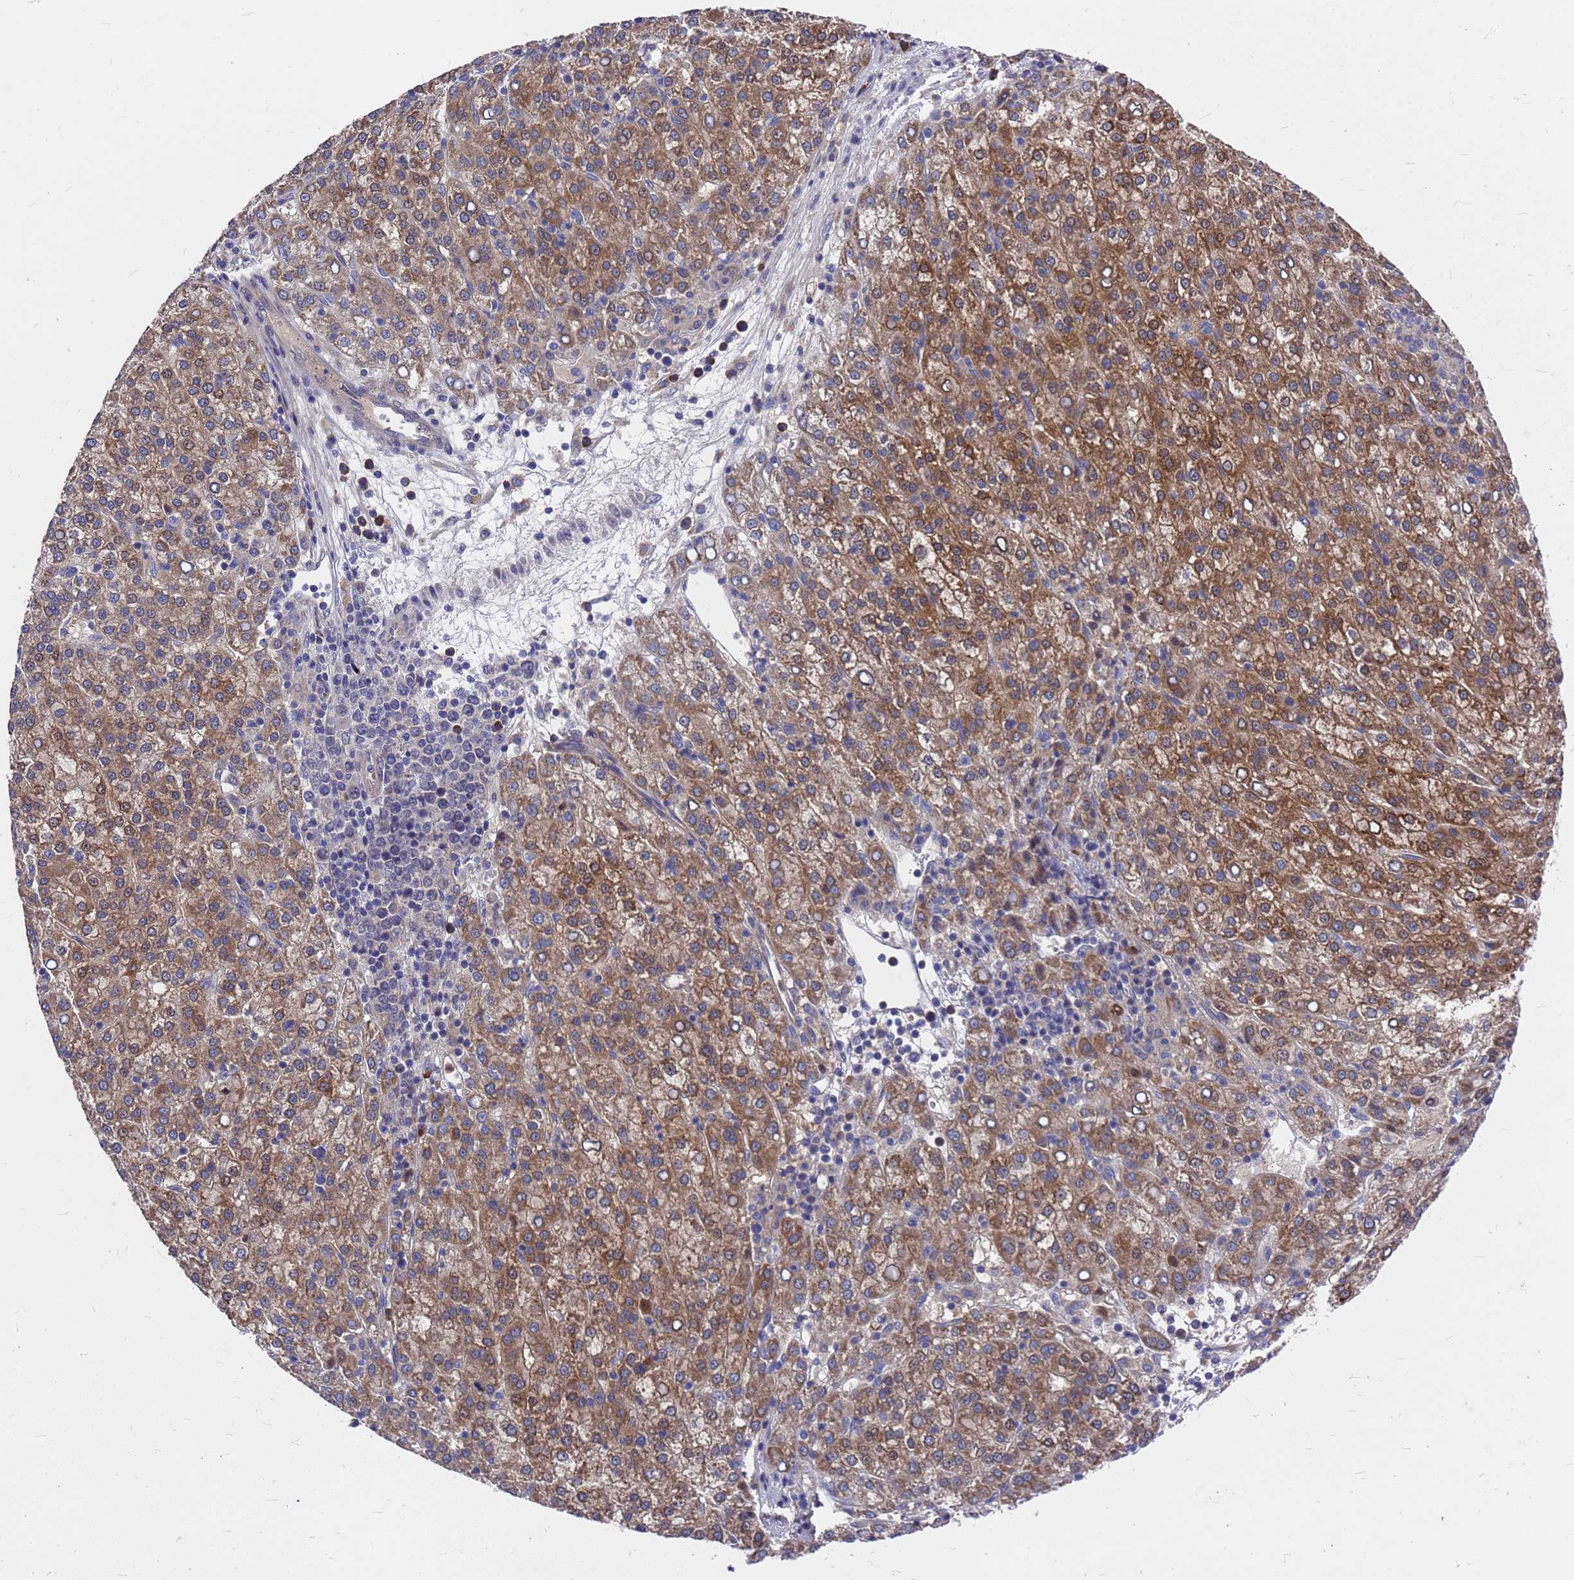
{"staining": {"intensity": "moderate", "quantity": ">75%", "location": "cytoplasmic/membranous"}, "tissue": "liver cancer", "cell_type": "Tumor cells", "image_type": "cancer", "snomed": [{"axis": "morphology", "description": "Carcinoma, Hepatocellular, NOS"}, {"axis": "topography", "description": "Liver"}], "caption": "This is an image of immunohistochemistry (IHC) staining of liver hepatocellular carcinoma, which shows moderate staining in the cytoplasmic/membranous of tumor cells.", "gene": "ZNF717", "patient": {"sex": "female", "age": 58}}